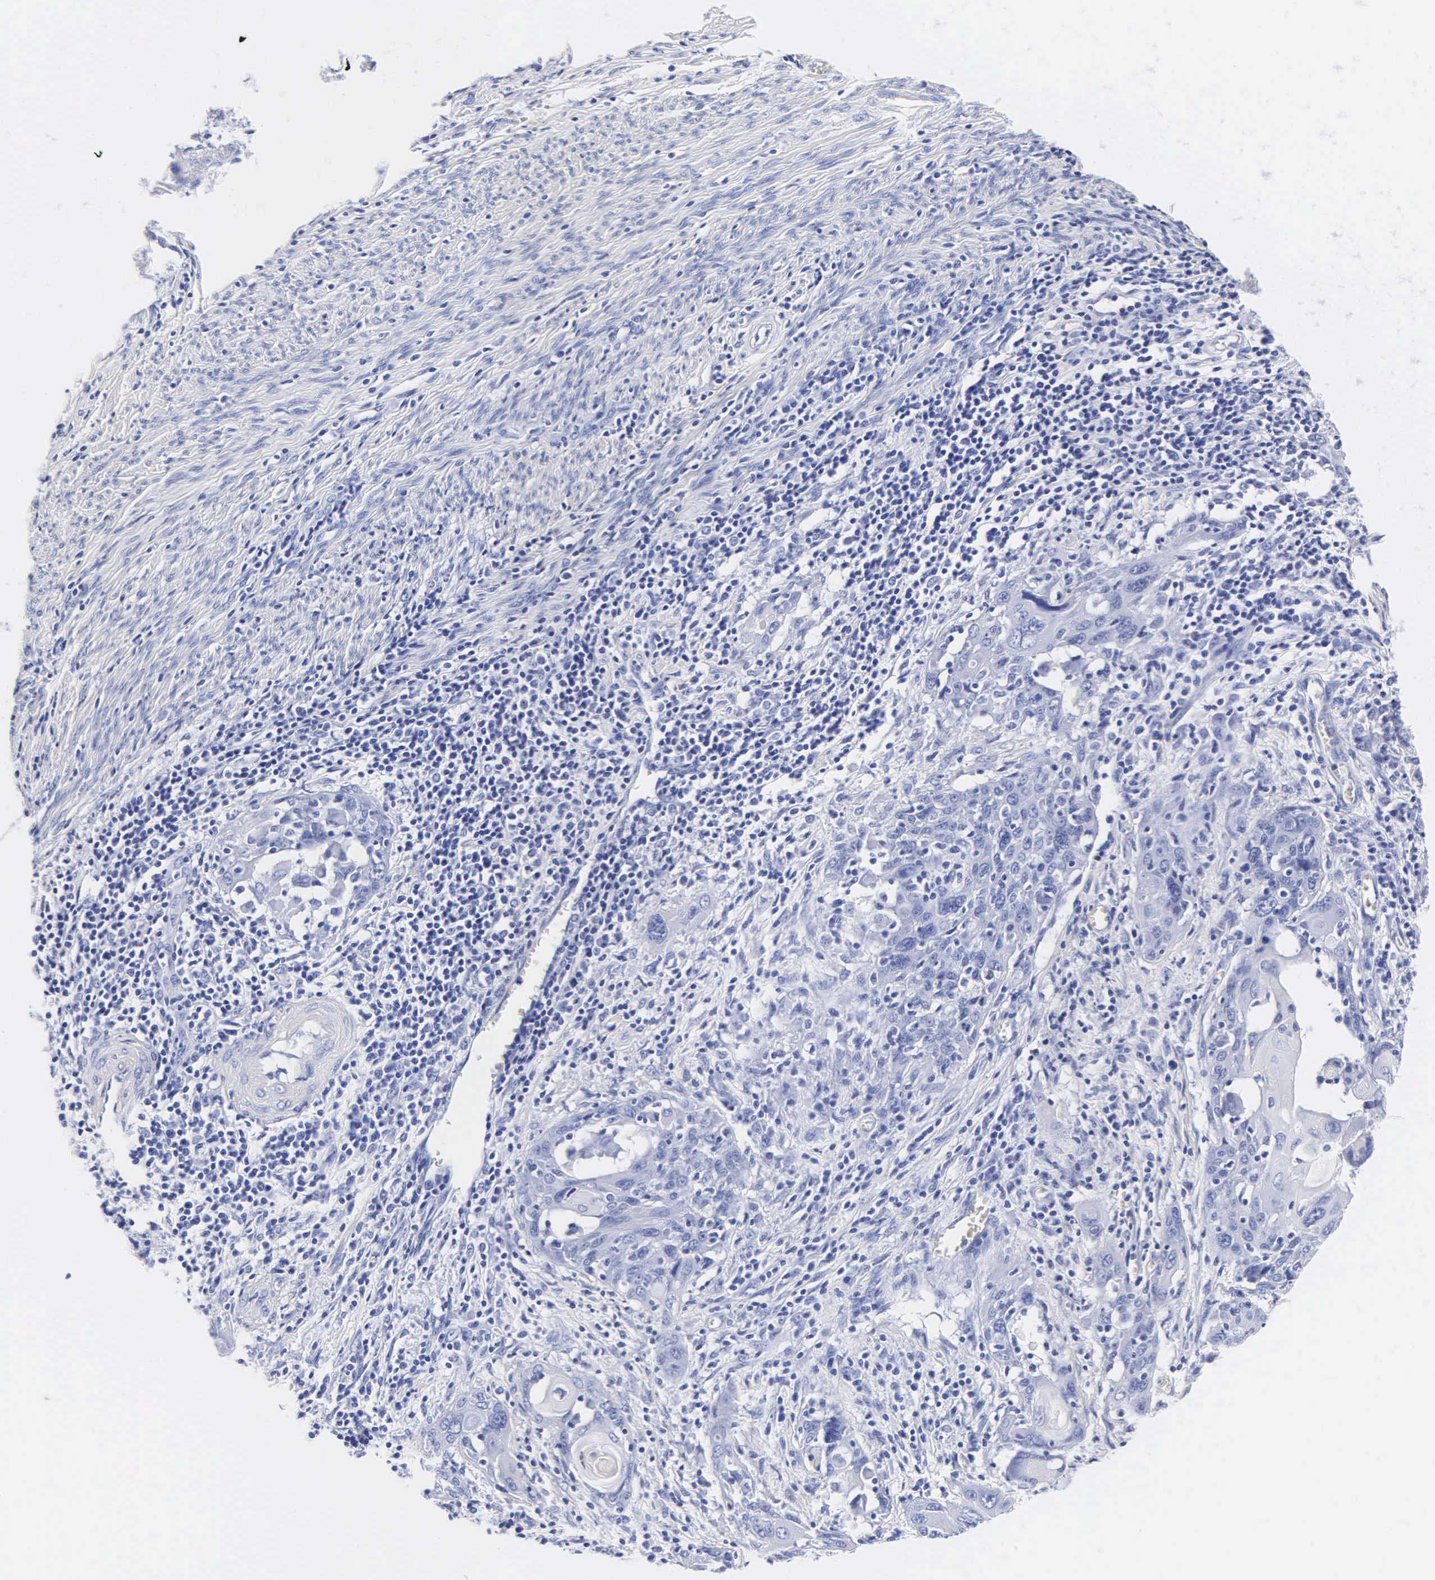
{"staining": {"intensity": "negative", "quantity": "none", "location": "none"}, "tissue": "cervical cancer", "cell_type": "Tumor cells", "image_type": "cancer", "snomed": [{"axis": "morphology", "description": "Squamous cell carcinoma, NOS"}, {"axis": "topography", "description": "Cervix"}], "caption": "Immunohistochemistry of cervical cancer (squamous cell carcinoma) displays no expression in tumor cells.", "gene": "MB", "patient": {"sex": "female", "age": 54}}